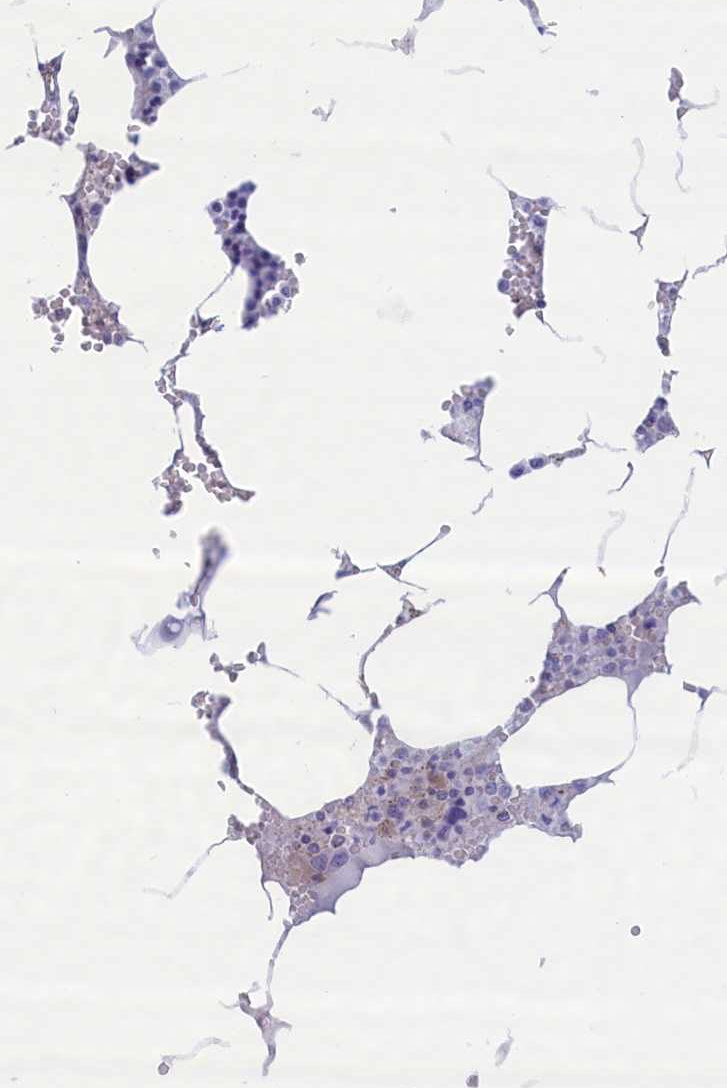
{"staining": {"intensity": "negative", "quantity": "none", "location": "none"}, "tissue": "bone marrow", "cell_type": "Hematopoietic cells", "image_type": "normal", "snomed": [{"axis": "morphology", "description": "Normal tissue, NOS"}, {"axis": "topography", "description": "Bone marrow"}], "caption": "Human bone marrow stained for a protein using immunohistochemistry (IHC) shows no expression in hematopoietic cells.", "gene": "MPV17L2", "patient": {"sex": "male", "age": 70}}